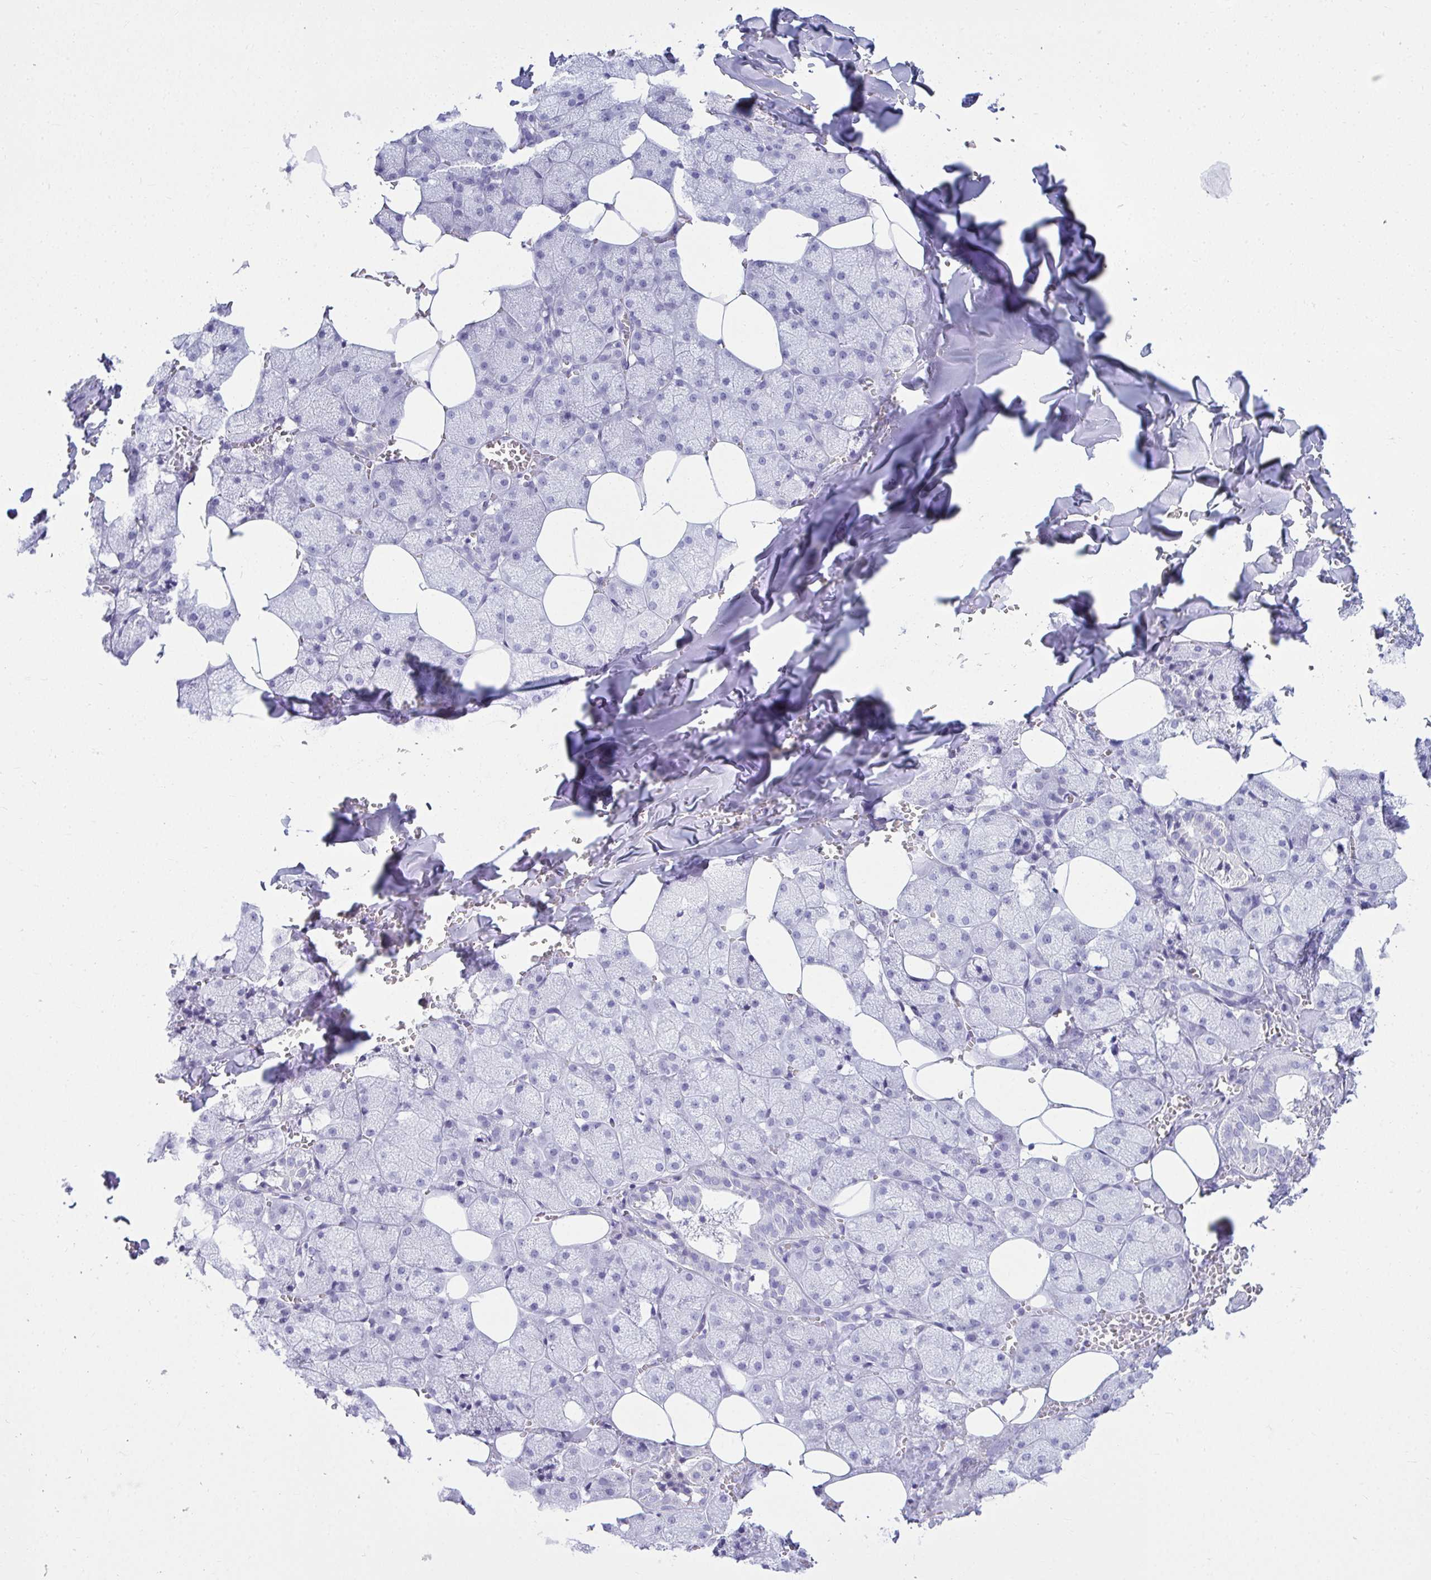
{"staining": {"intensity": "negative", "quantity": "none", "location": "none"}, "tissue": "salivary gland", "cell_type": "Glandular cells", "image_type": "normal", "snomed": [{"axis": "morphology", "description": "Normal tissue, NOS"}, {"axis": "topography", "description": "Salivary gland"}, {"axis": "topography", "description": "Peripheral nerve tissue"}], "caption": "The histopathology image demonstrates no staining of glandular cells in benign salivary gland. The staining was performed using DAB to visualize the protein expression in brown, while the nuclei were stained in blue with hematoxylin (Magnification: 20x).", "gene": "CLGN", "patient": {"sex": "male", "age": 38}}